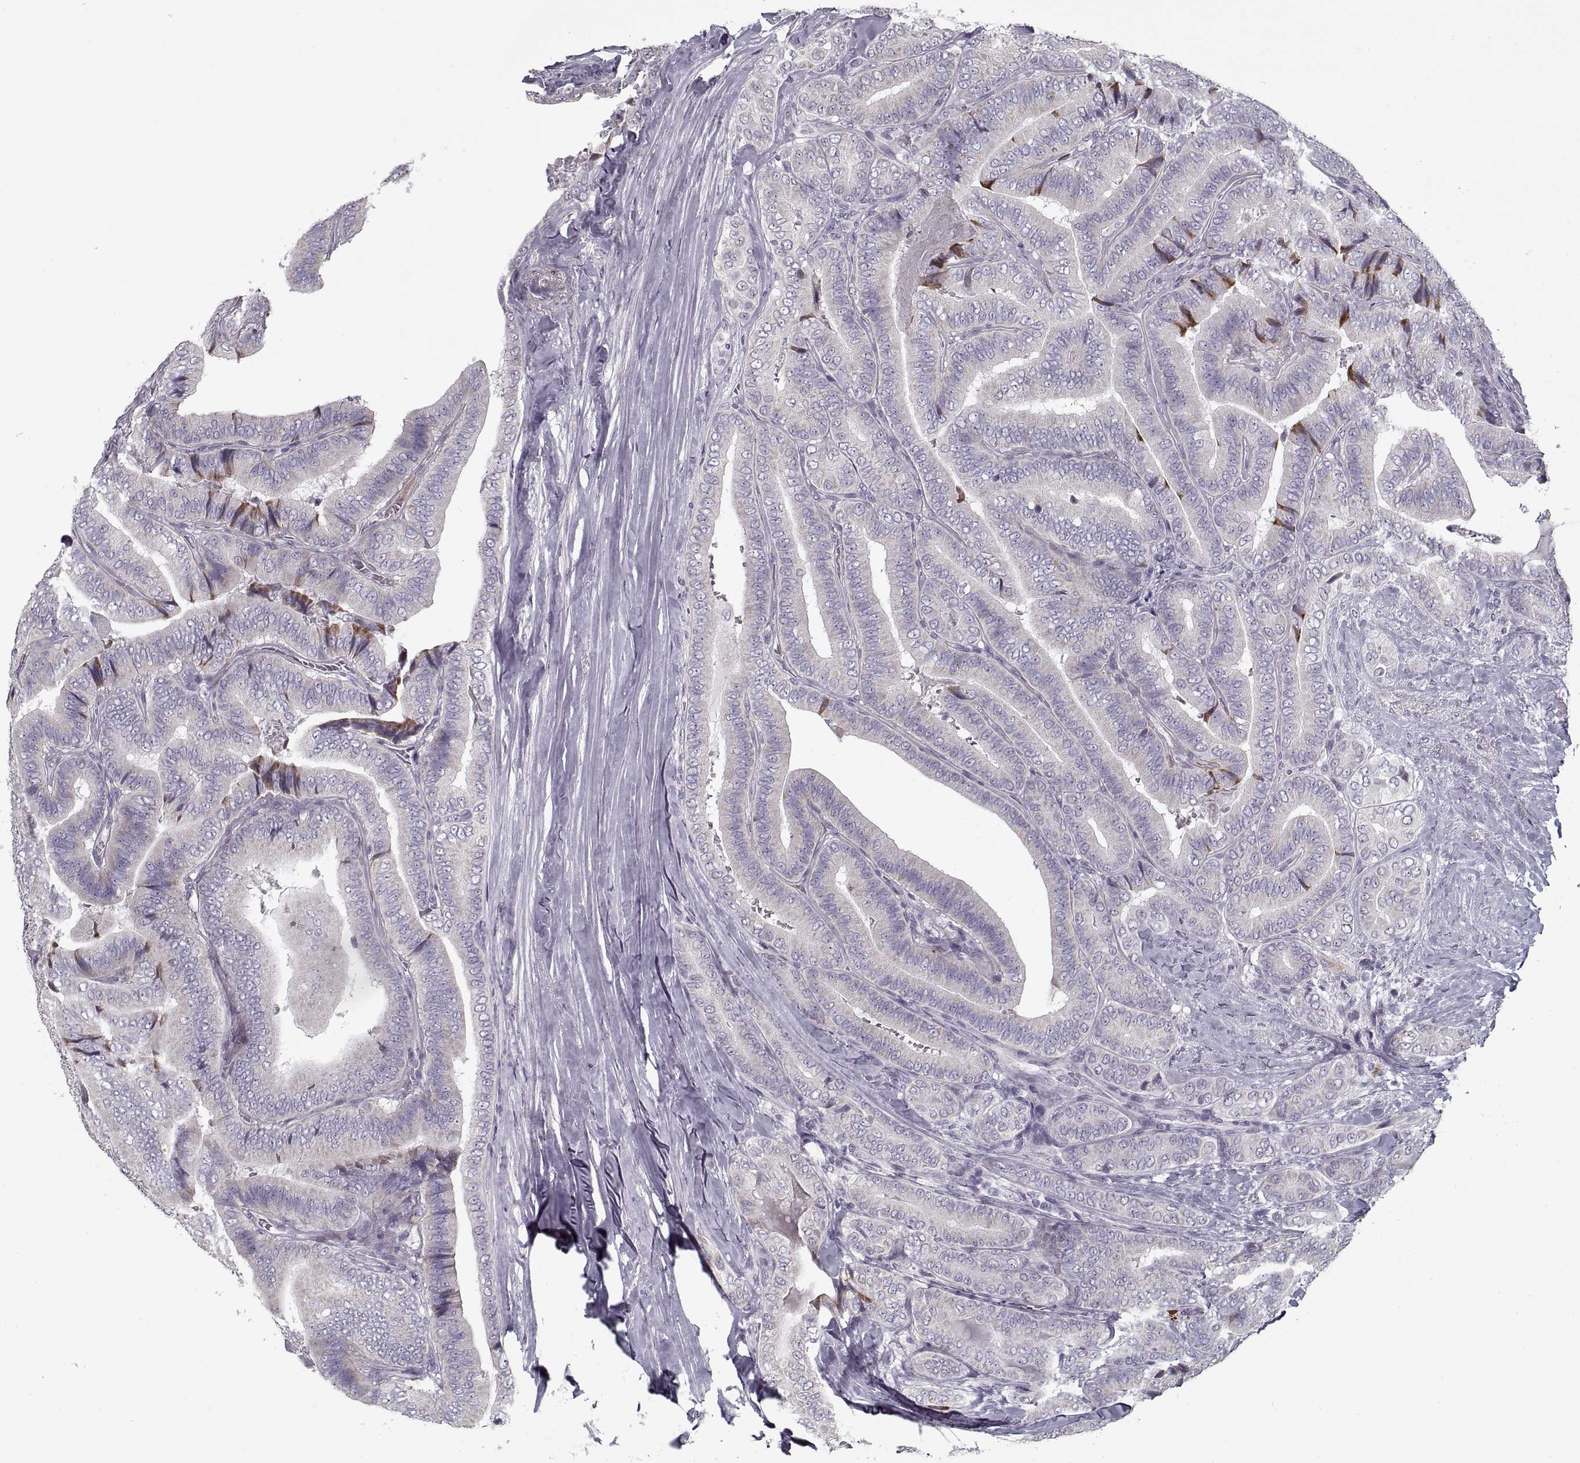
{"staining": {"intensity": "negative", "quantity": "none", "location": "none"}, "tissue": "thyroid cancer", "cell_type": "Tumor cells", "image_type": "cancer", "snomed": [{"axis": "morphology", "description": "Papillary adenocarcinoma, NOS"}, {"axis": "topography", "description": "Thyroid gland"}], "caption": "IHC micrograph of neoplastic tissue: thyroid papillary adenocarcinoma stained with DAB reveals no significant protein expression in tumor cells.", "gene": "GAD2", "patient": {"sex": "male", "age": 61}}